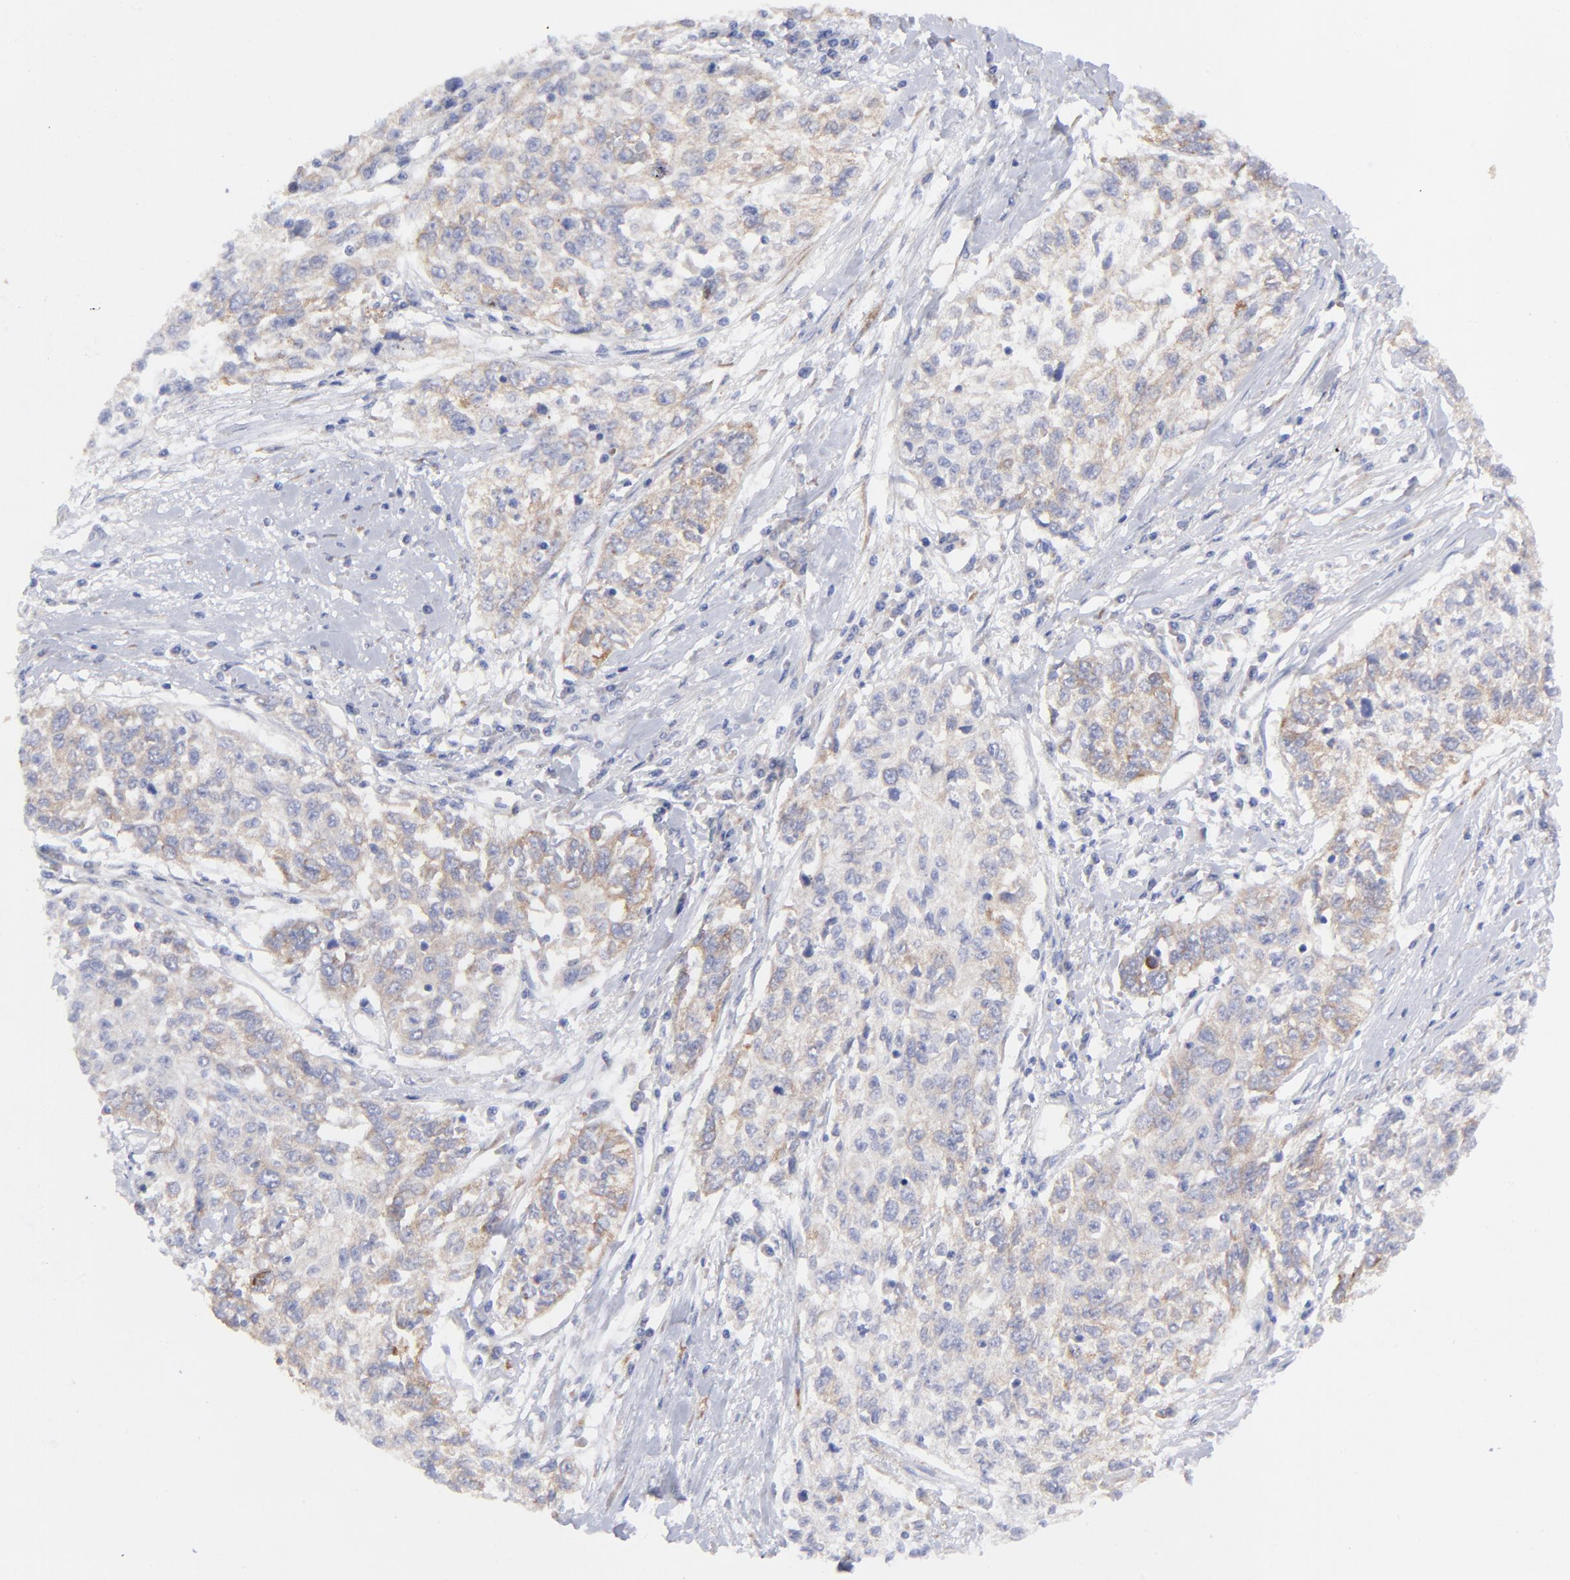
{"staining": {"intensity": "weak", "quantity": ">75%", "location": "cytoplasmic/membranous"}, "tissue": "cervical cancer", "cell_type": "Tumor cells", "image_type": "cancer", "snomed": [{"axis": "morphology", "description": "Squamous cell carcinoma, NOS"}, {"axis": "topography", "description": "Cervix"}], "caption": "Human cervical cancer stained for a protein (brown) exhibits weak cytoplasmic/membranous positive expression in approximately >75% of tumor cells.", "gene": "EIF2AK2", "patient": {"sex": "female", "age": 57}}